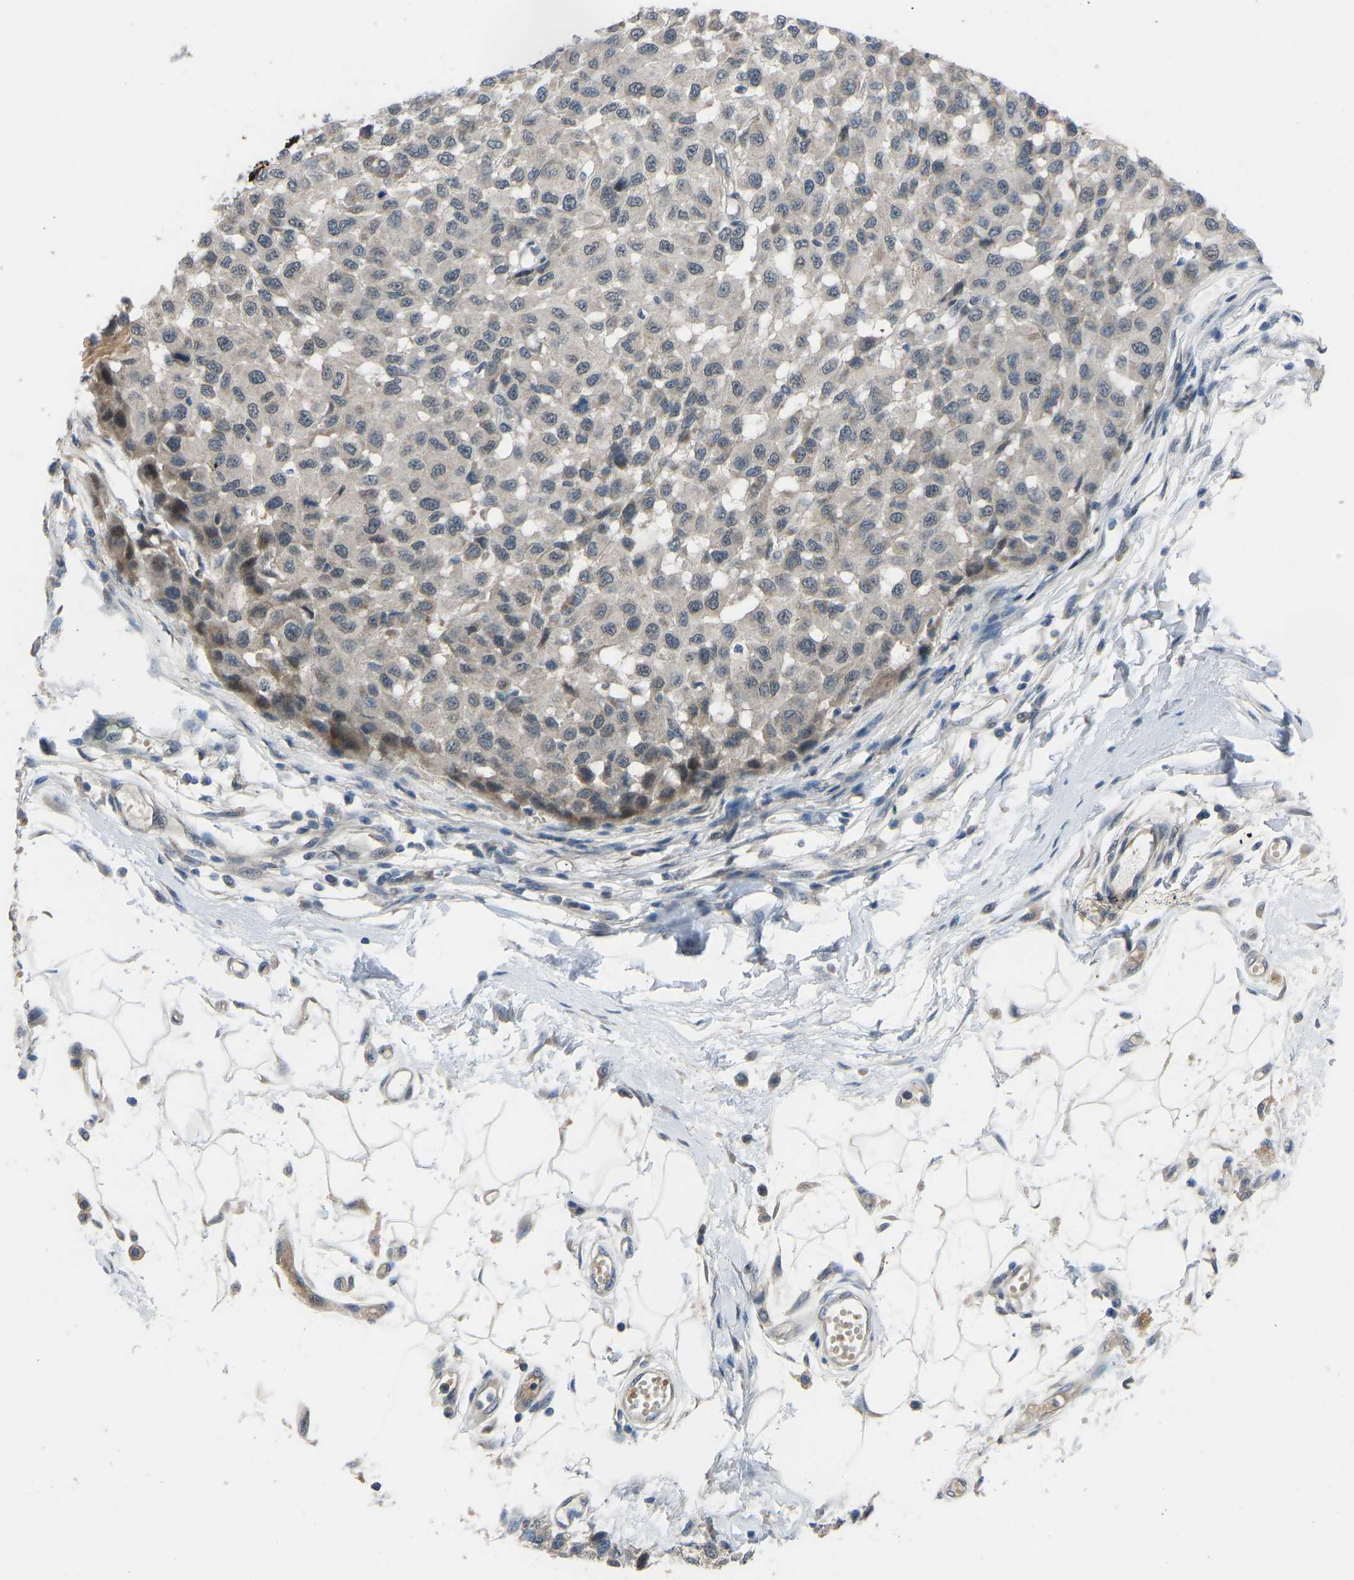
{"staining": {"intensity": "moderate", "quantity": "<25%", "location": "cytoplasmic/membranous"}, "tissue": "melanoma", "cell_type": "Tumor cells", "image_type": "cancer", "snomed": [{"axis": "morphology", "description": "Malignant melanoma, NOS"}, {"axis": "topography", "description": "Skin"}], "caption": "Immunohistochemistry (IHC) micrograph of human malignant melanoma stained for a protein (brown), which reveals low levels of moderate cytoplasmic/membranous expression in about <25% of tumor cells.", "gene": "CDK2AP1", "patient": {"sex": "male", "age": 62}}